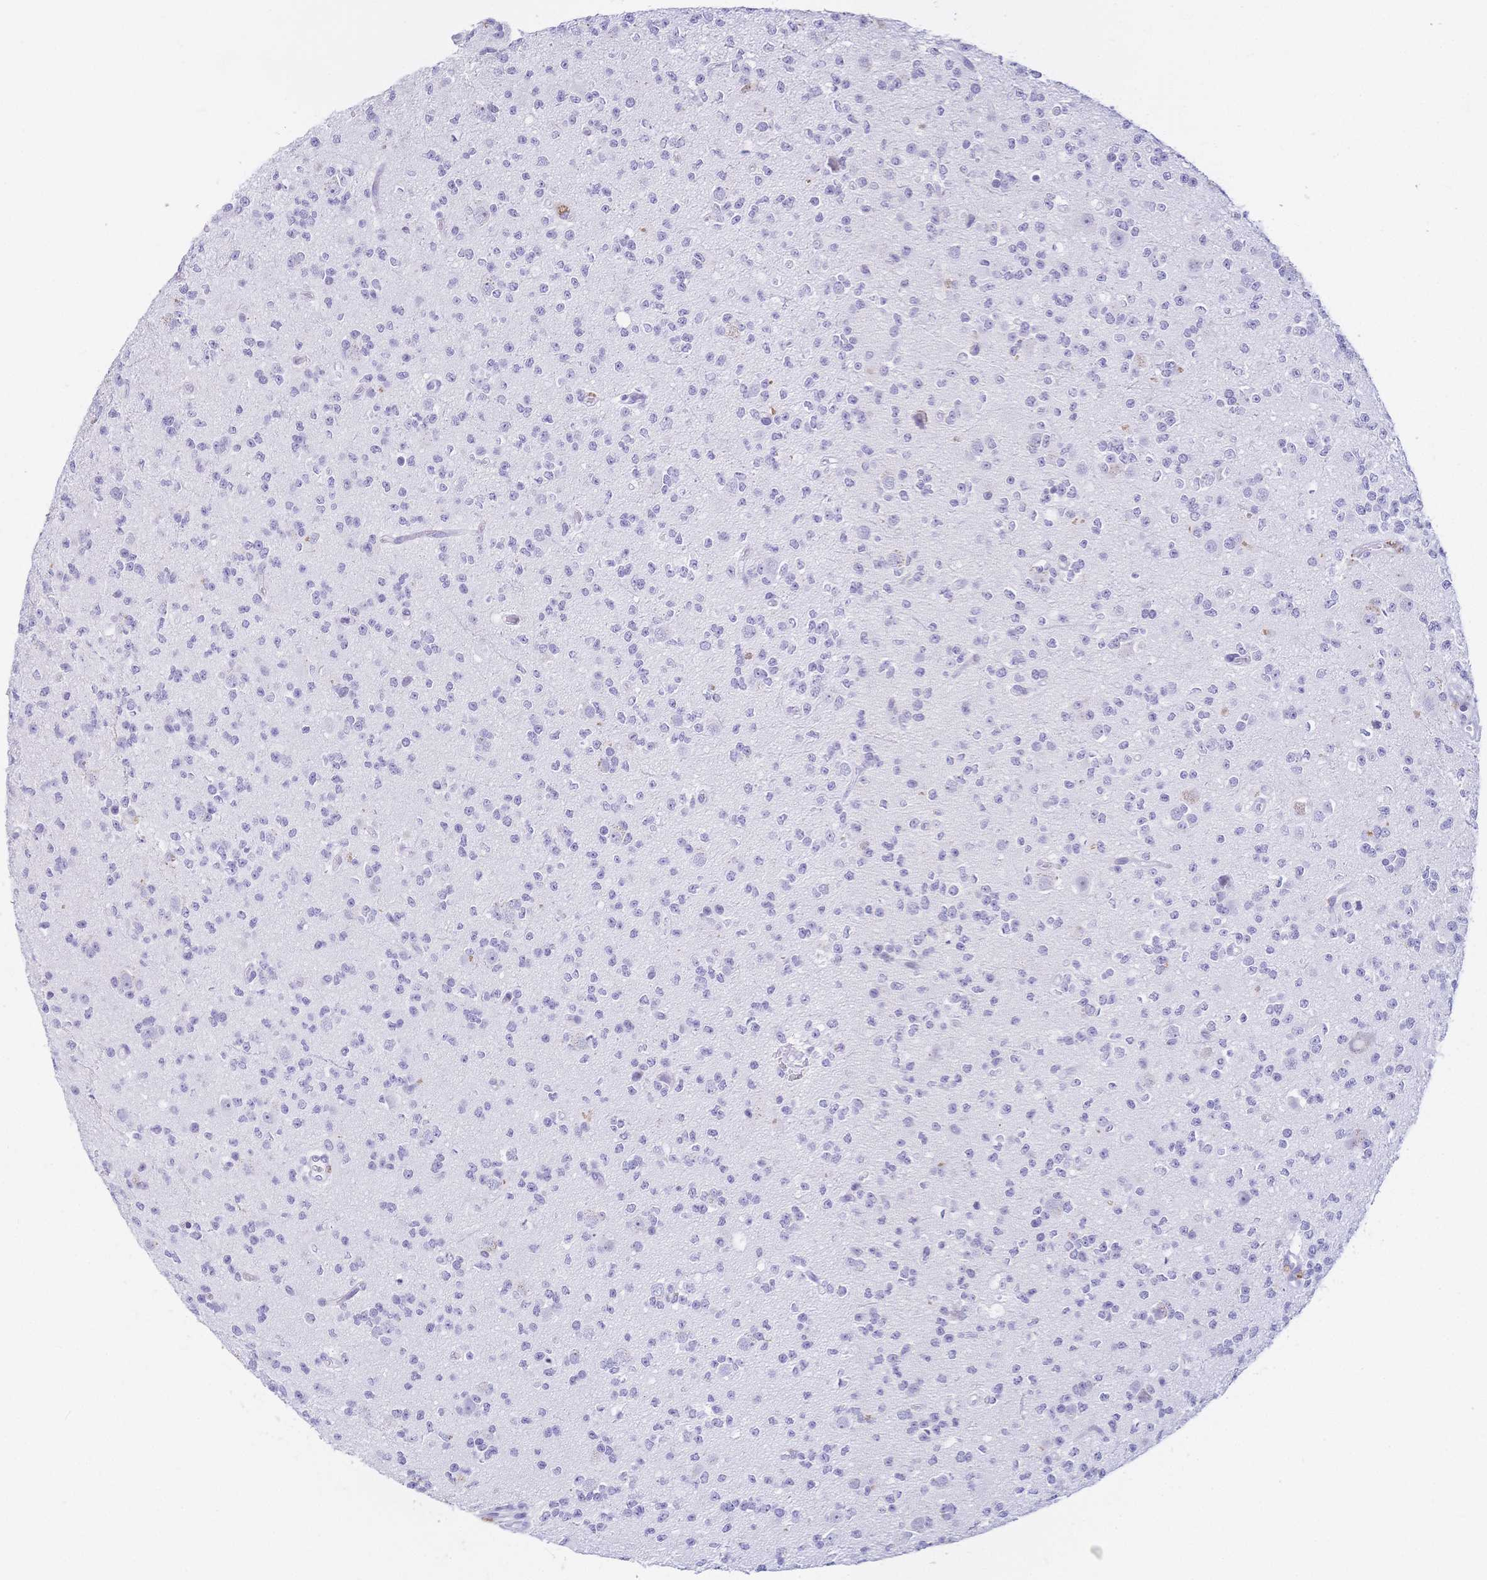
{"staining": {"intensity": "negative", "quantity": "none", "location": "none"}, "tissue": "glioma", "cell_type": "Tumor cells", "image_type": "cancer", "snomed": [{"axis": "morphology", "description": "Glioma, malignant, High grade"}, {"axis": "topography", "description": "Brain"}], "caption": "This image is of high-grade glioma (malignant) stained with immunohistochemistry (IHC) to label a protein in brown with the nuclei are counter-stained blue. There is no positivity in tumor cells. (DAB (3,3'-diaminobenzidine) immunohistochemistry, high magnification).", "gene": "CR2", "patient": {"sex": "male", "age": 36}}